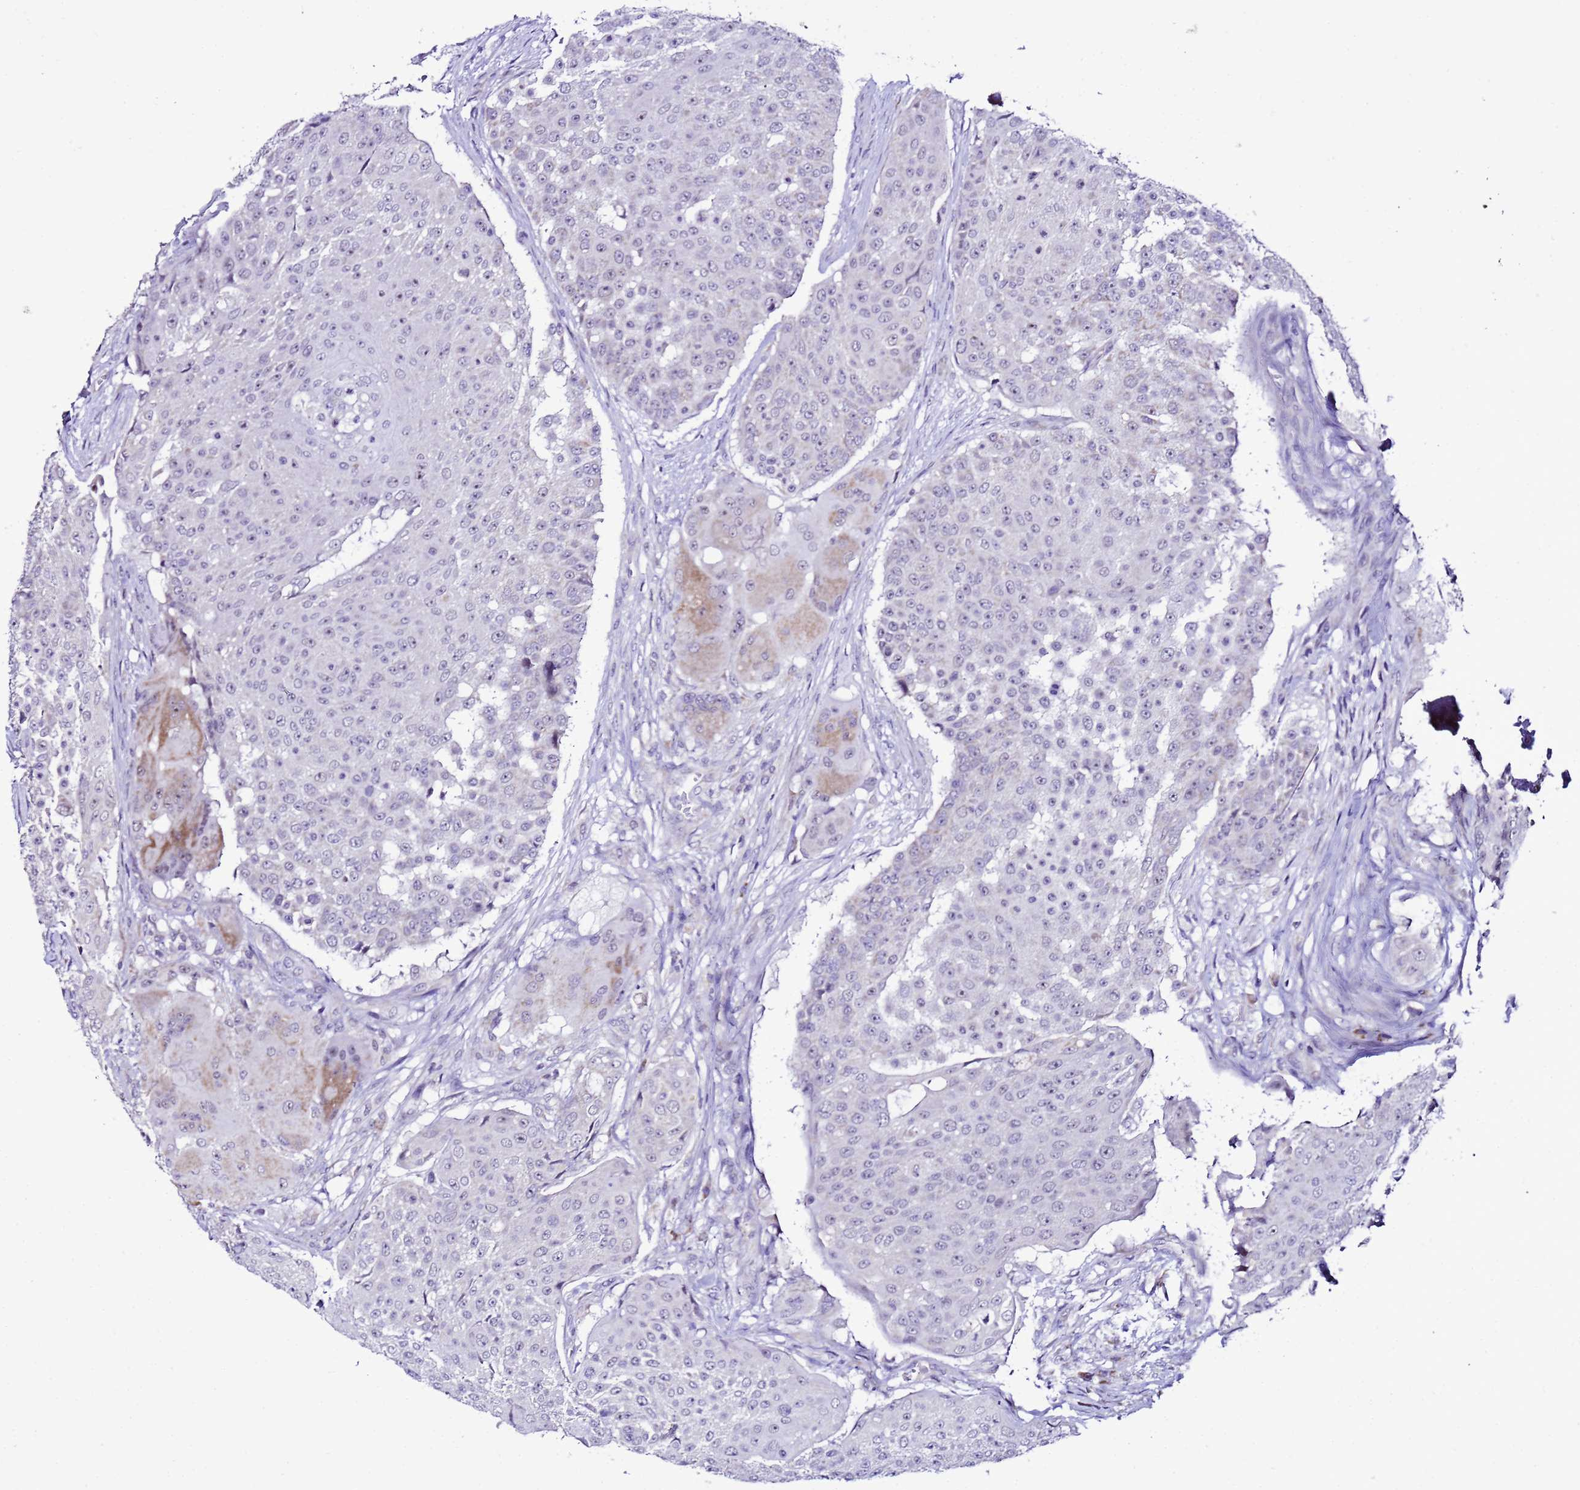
{"staining": {"intensity": "weak", "quantity": "<25%", "location": "nuclear"}, "tissue": "urothelial cancer", "cell_type": "Tumor cells", "image_type": "cancer", "snomed": [{"axis": "morphology", "description": "Urothelial carcinoma, High grade"}, {"axis": "topography", "description": "Urinary bladder"}], "caption": "Human urothelial carcinoma (high-grade) stained for a protein using immunohistochemistry demonstrates no staining in tumor cells.", "gene": "DPH6", "patient": {"sex": "female", "age": 63}}